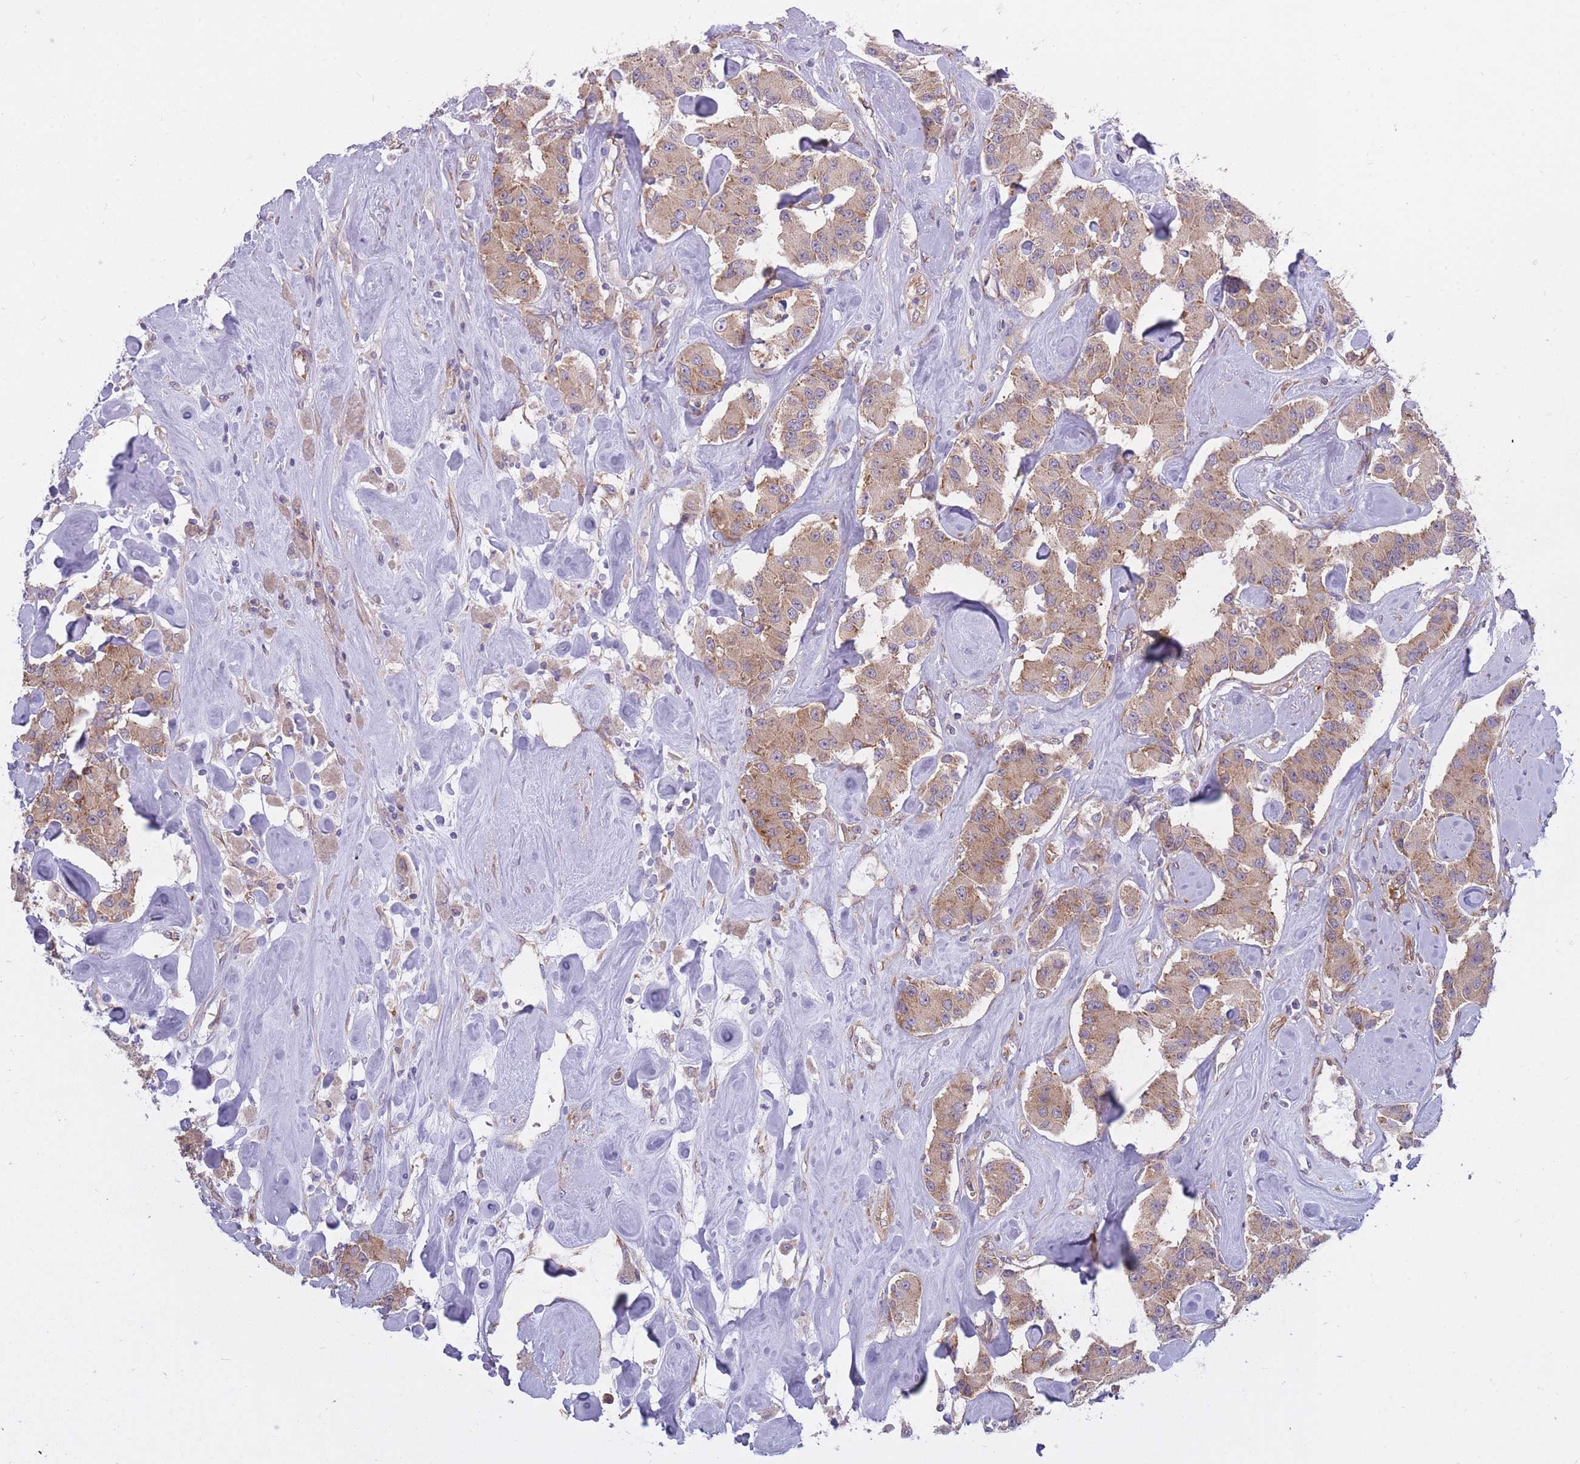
{"staining": {"intensity": "weak", "quantity": ">75%", "location": "cytoplasmic/membranous"}, "tissue": "carcinoid", "cell_type": "Tumor cells", "image_type": "cancer", "snomed": [{"axis": "morphology", "description": "Carcinoid, malignant, NOS"}, {"axis": "topography", "description": "Pancreas"}], "caption": "Weak cytoplasmic/membranous expression for a protein is identified in about >75% of tumor cells of carcinoid using IHC.", "gene": "CCDC124", "patient": {"sex": "male", "age": 41}}